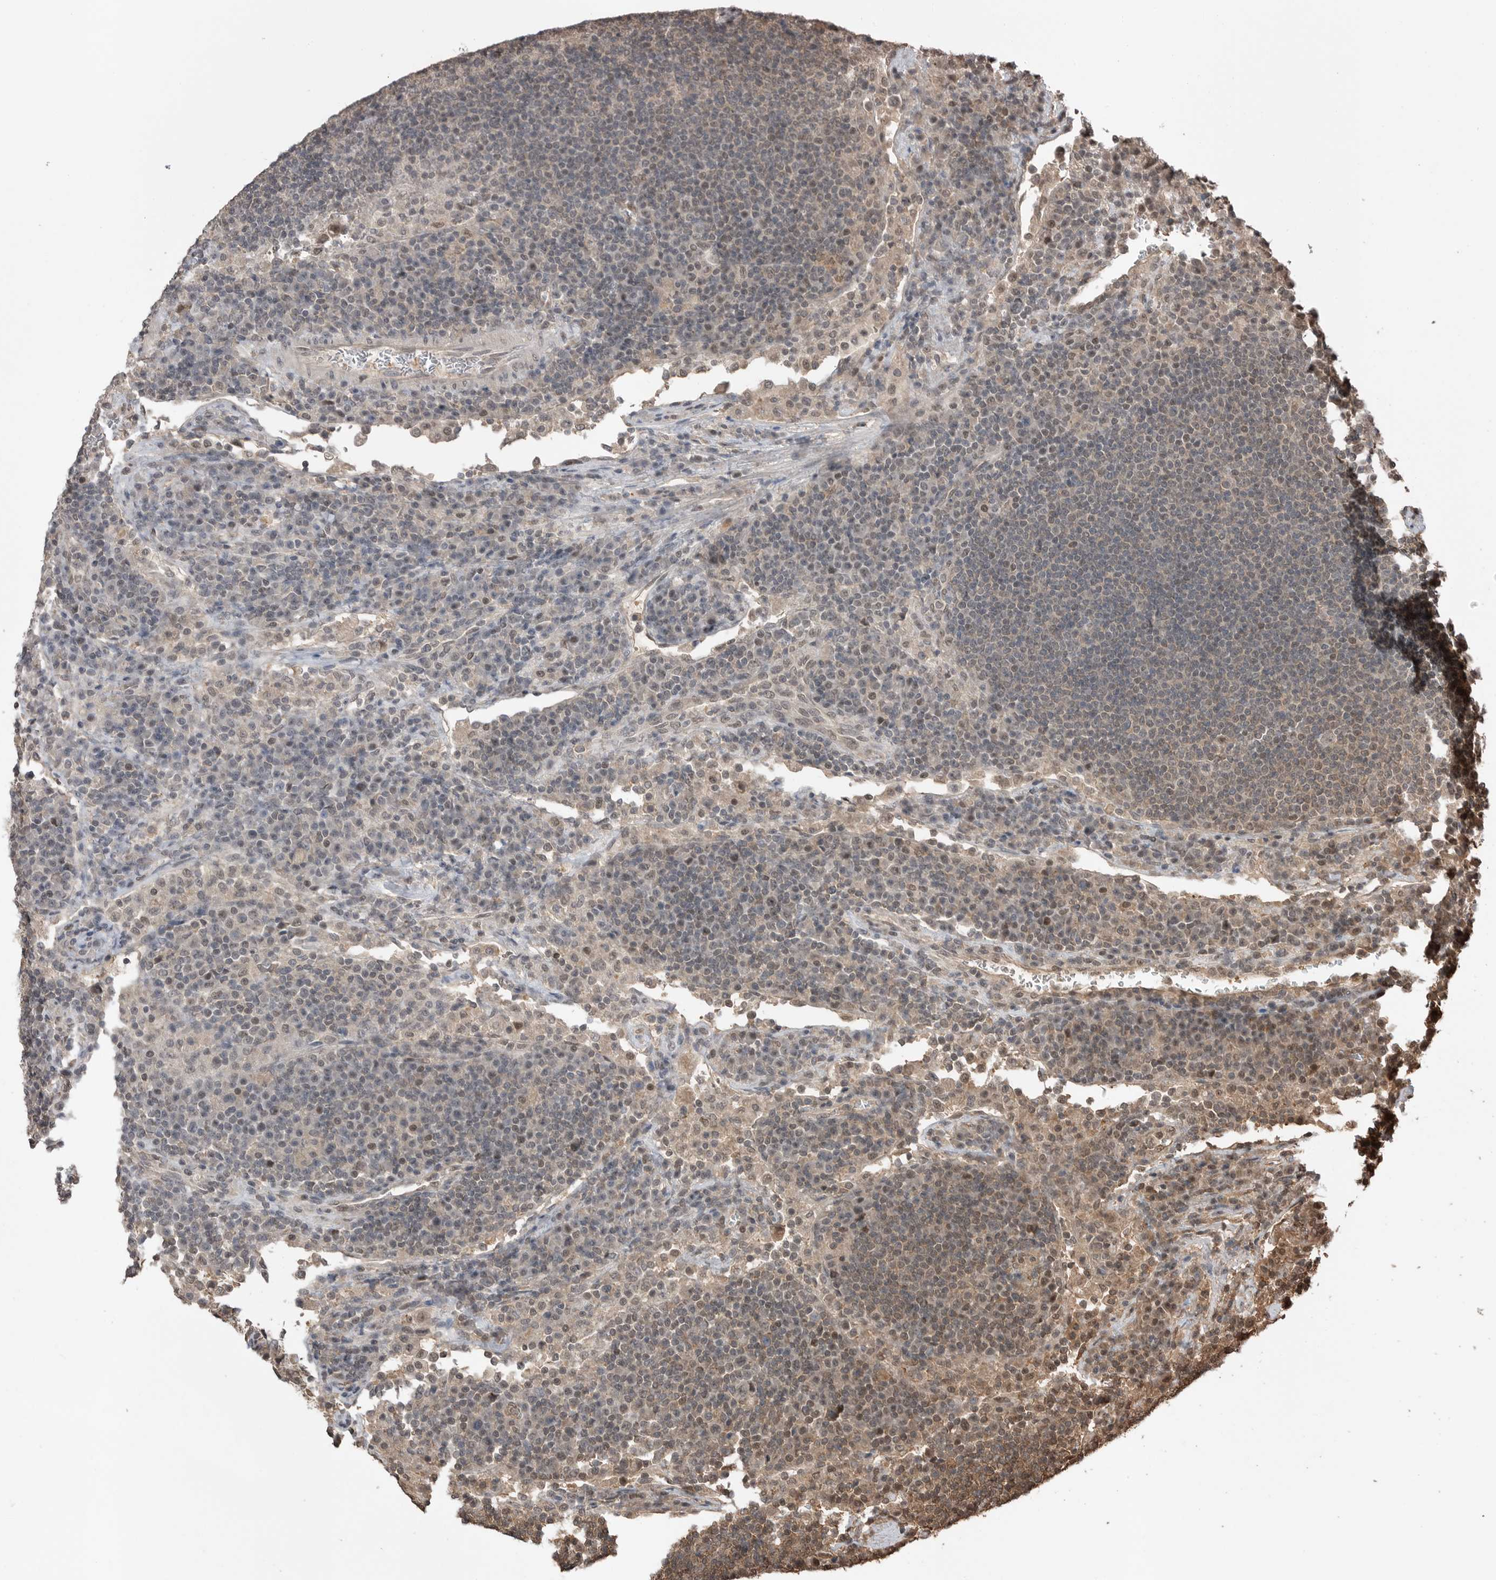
{"staining": {"intensity": "weak", "quantity": "25%-75%", "location": "cytoplasmic/membranous,nuclear"}, "tissue": "lymph node", "cell_type": "Germinal center cells", "image_type": "normal", "snomed": [{"axis": "morphology", "description": "Normal tissue, NOS"}, {"axis": "topography", "description": "Lymph node"}], "caption": "Immunohistochemistry of unremarkable human lymph node reveals low levels of weak cytoplasmic/membranous,nuclear positivity in about 25%-75% of germinal center cells.", "gene": "PEAK1", "patient": {"sex": "female", "age": 53}}